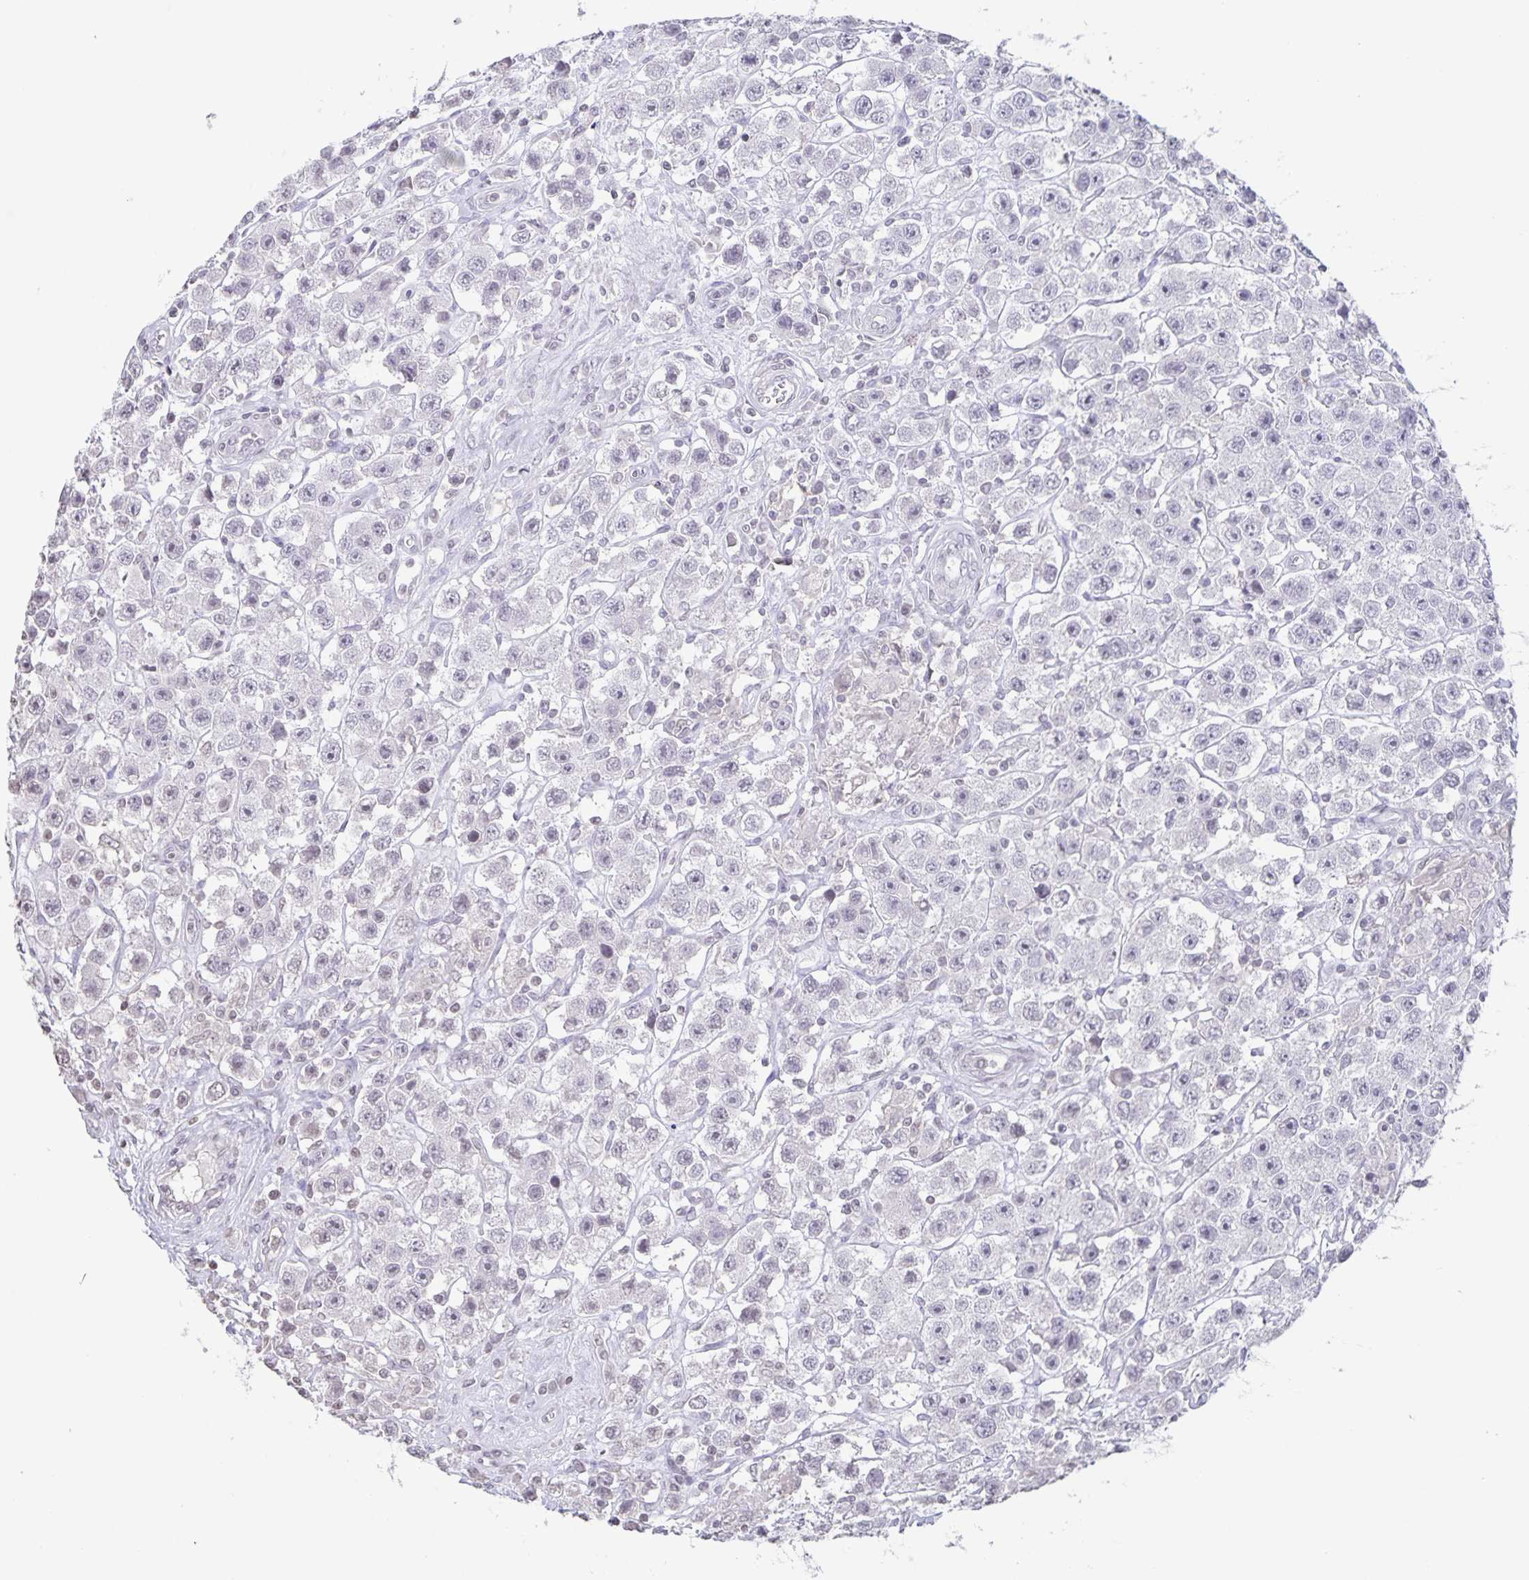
{"staining": {"intensity": "negative", "quantity": "none", "location": "none"}, "tissue": "testis cancer", "cell_type": "Tumor cells", "image_type": "cancer", "snomed": [{"axis": "morphology", "description": "Seminoma, NOS"}, {"axis": "topography", "description": "Testis"}], "caption": "Immunohistochemical staining of seminoma (testis) demonstrates no significant positivity in tumor cells.", "gene": "AQP4", "patient": {"sex": "male", "age": 45}}